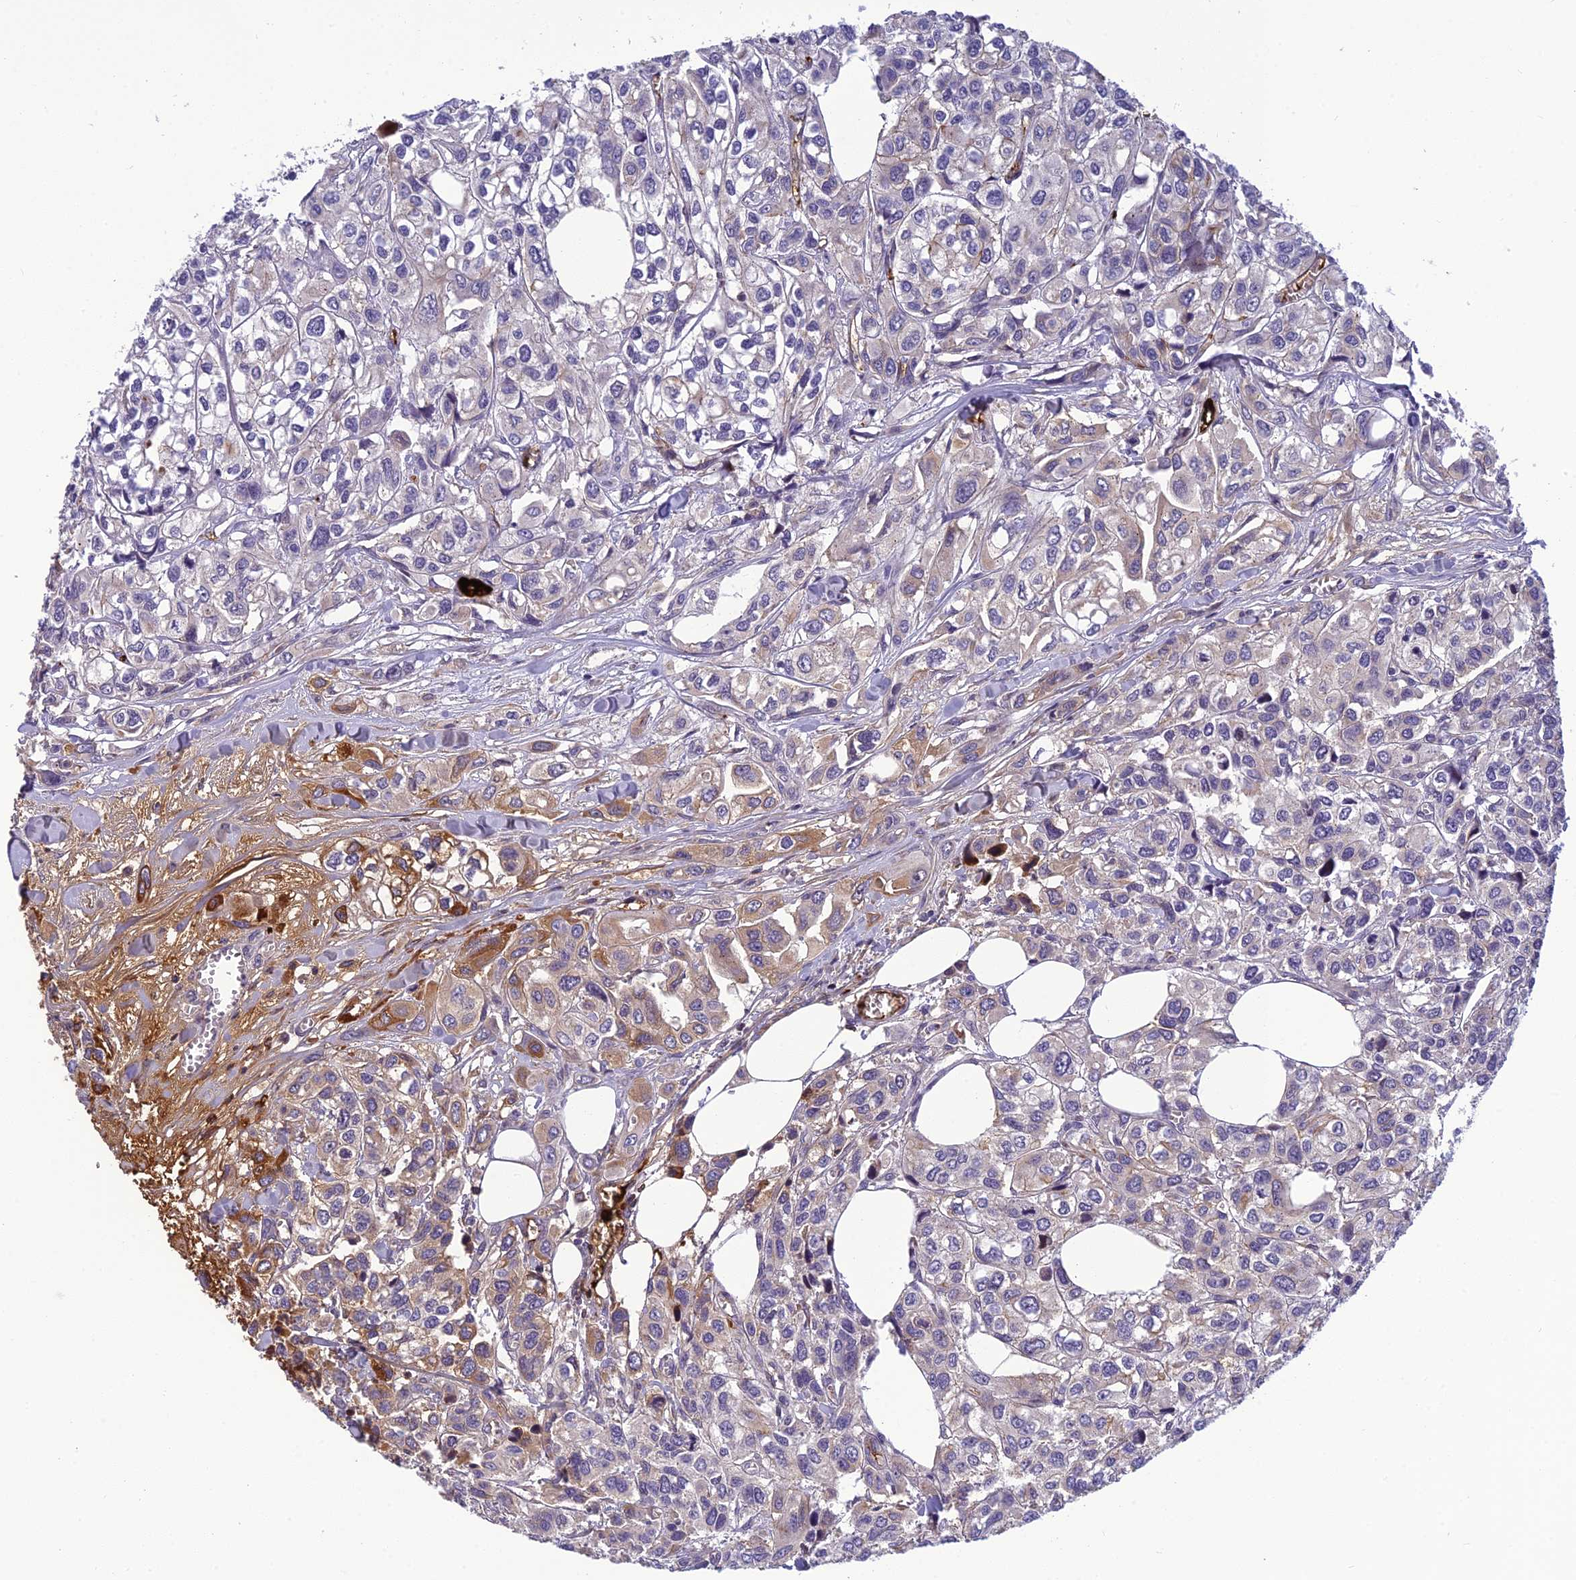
{"staining": {"intensity": "weak", "quantity": "<25%", "location": "cytoplasmic/membranous"}, "tissue": "urothelial cancer", "cell_type": "Tumor cells", "image_type": "cancer", "snomed": [{"axis": "morphology", "description": "Urothelial carcinoma, High grade"}, {"axis": "topography", "description": "Urinary bladder"}], "caption": "Protein analysis of urothelial cancer shows no significant expression in tumor cells.", "gene": "CLEC11A", "patient": {"sex": "male", "age": 67}}